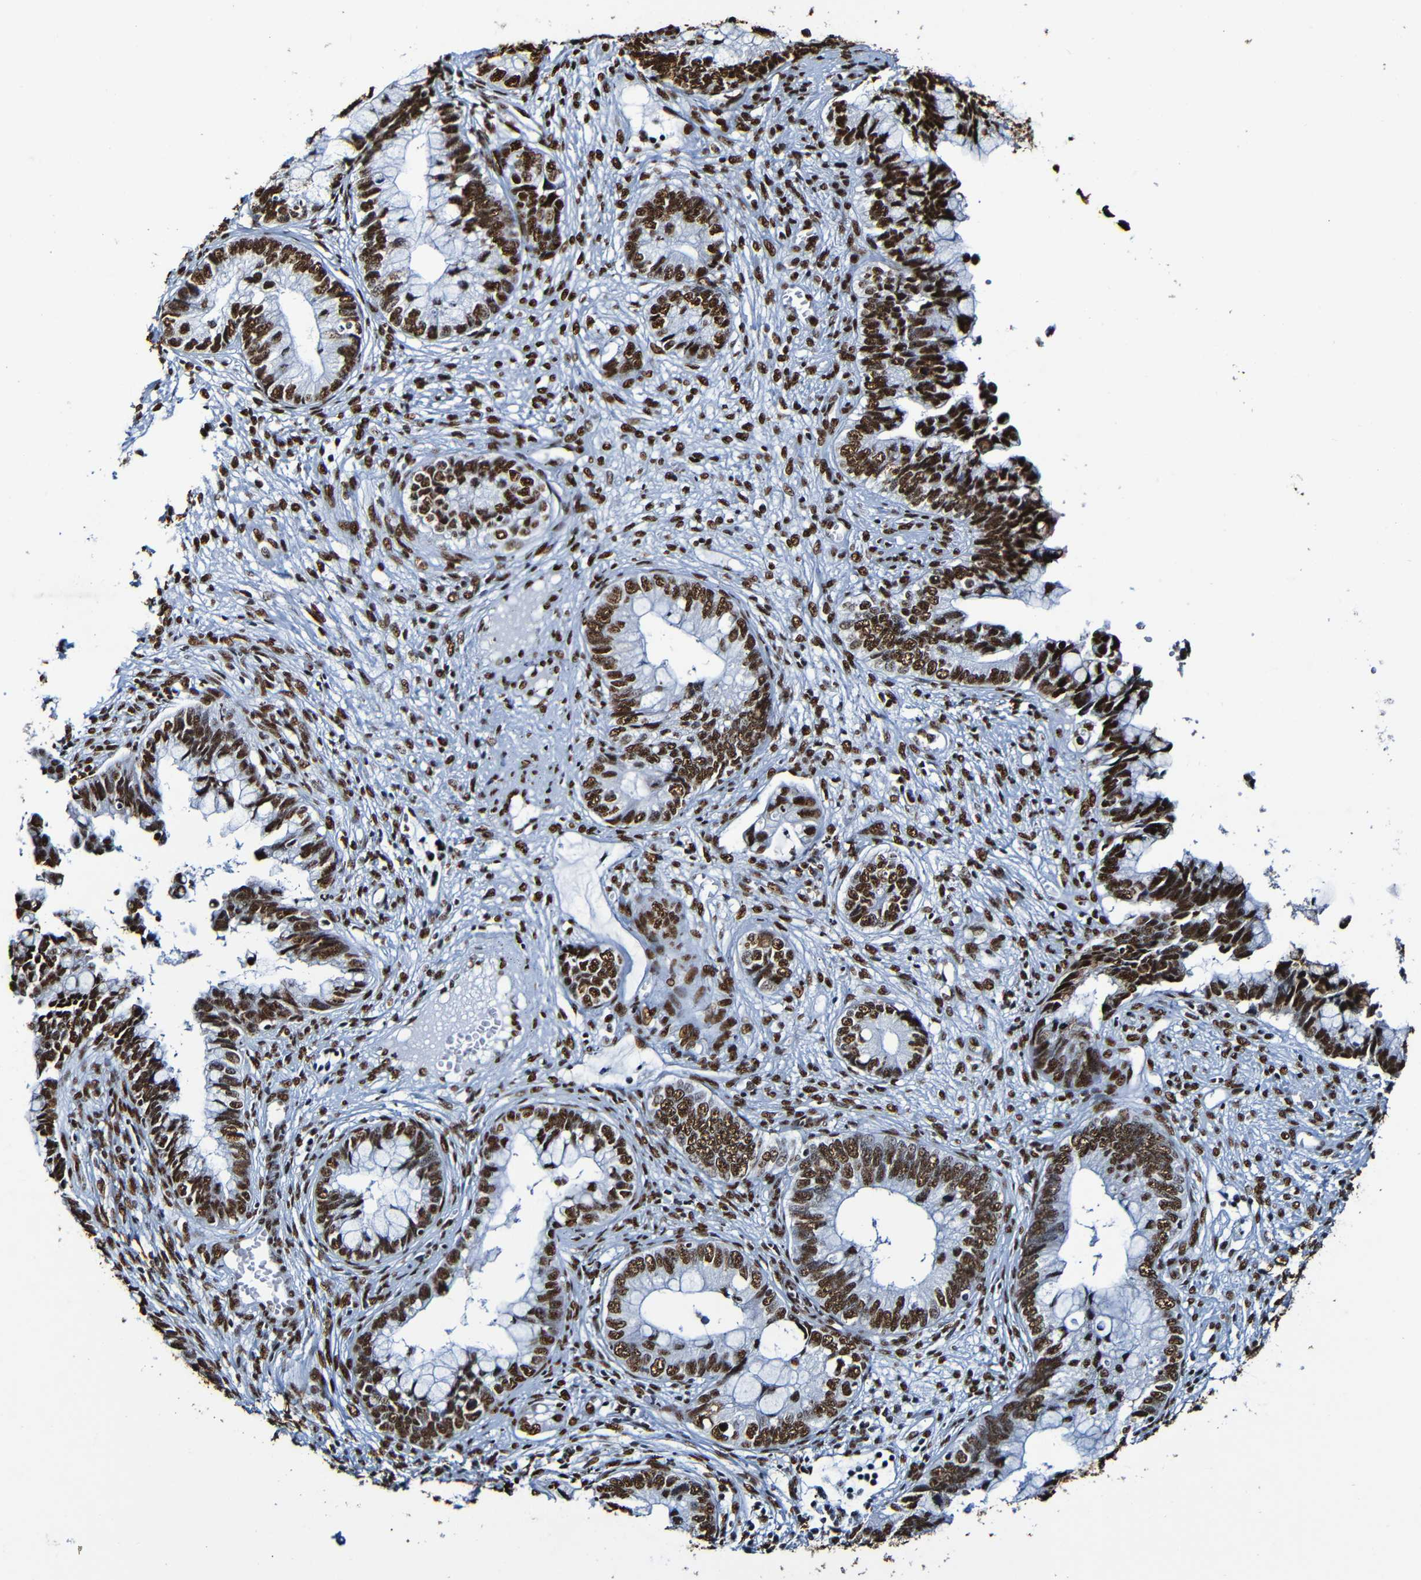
{"staining": {"intensity": "strong", "quantity": ">75%", "location": "nuclear"}, "tissue": "cervical cancer", "cell_type": "Tumor cells", "image_type": "cancer", "snomed": [{"axis": "morphology", "description": "Adenocarcinoma, NOS"}, {"axis": "topography", "description": "Cervix"}], "caption": "Human cervical cancer stained with a brown dye demonstrates strong nuclear positive expression in about >75% of tumor cells.", "gene": "SRSF3", "patient": {"sex": "female", "age": 44}}